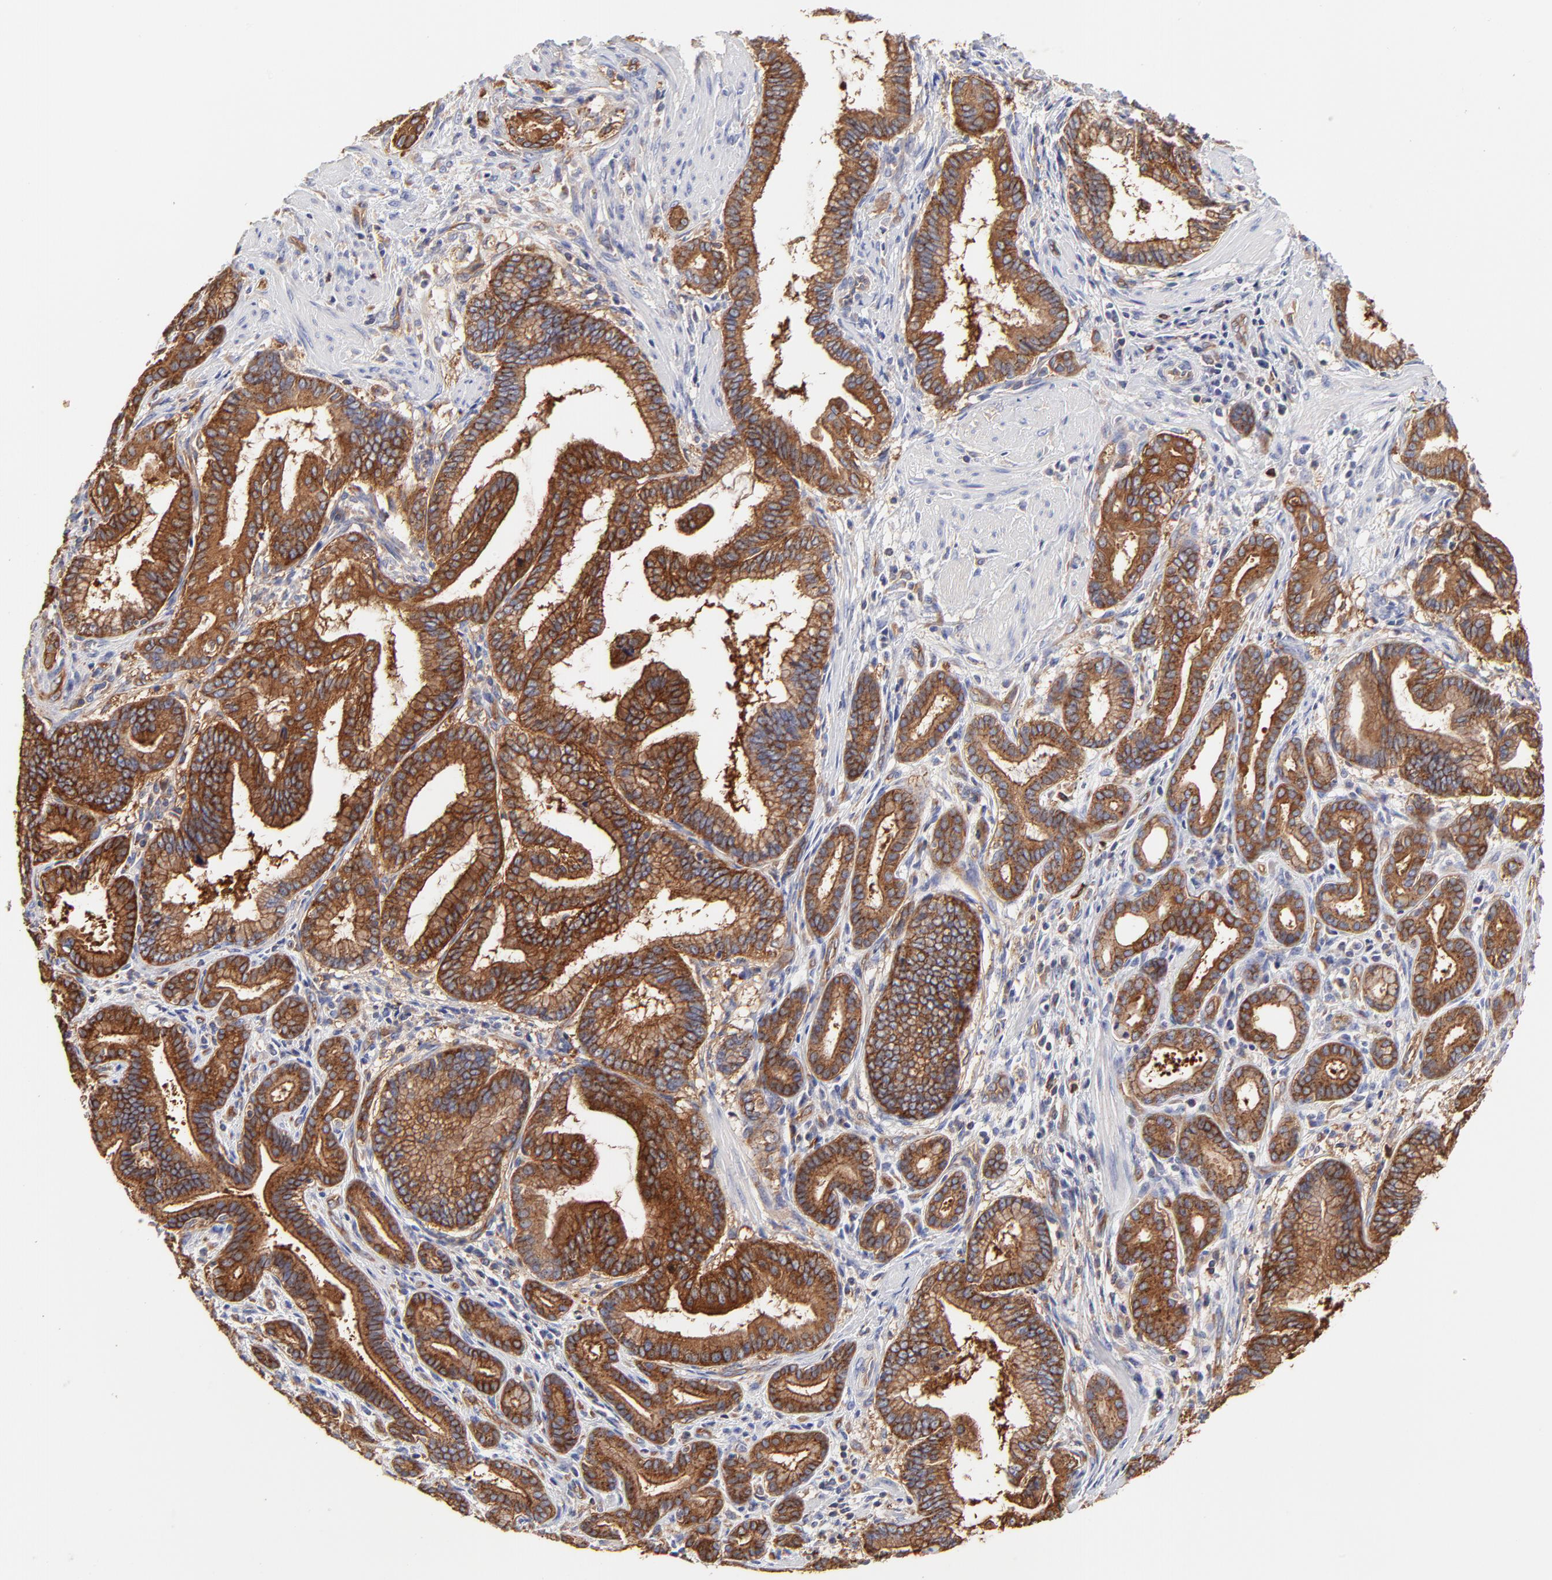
{"staining": {"intensity": "moderate", "quantity": ">75%", "location": "cytoplasmic/membranous"}, "tissue": "pancreatic cancer", "cell_type": "Tumor cells", "image_type": "cancer", "snomed": [{"axis": "morphology", "description": "Adenocarcinoma, NOS"}, {"axis": "topography", "description": "Pancreas"}], "caption": "Immunohistochemical staining of human adenocarcinoma (pancreatic) displays medium levels of moderate cytoplasmic/membranous positivity in about >75% of tumor cells.", "gene": "CD2AP", "patient": {"sex": "female", "age": 64}}